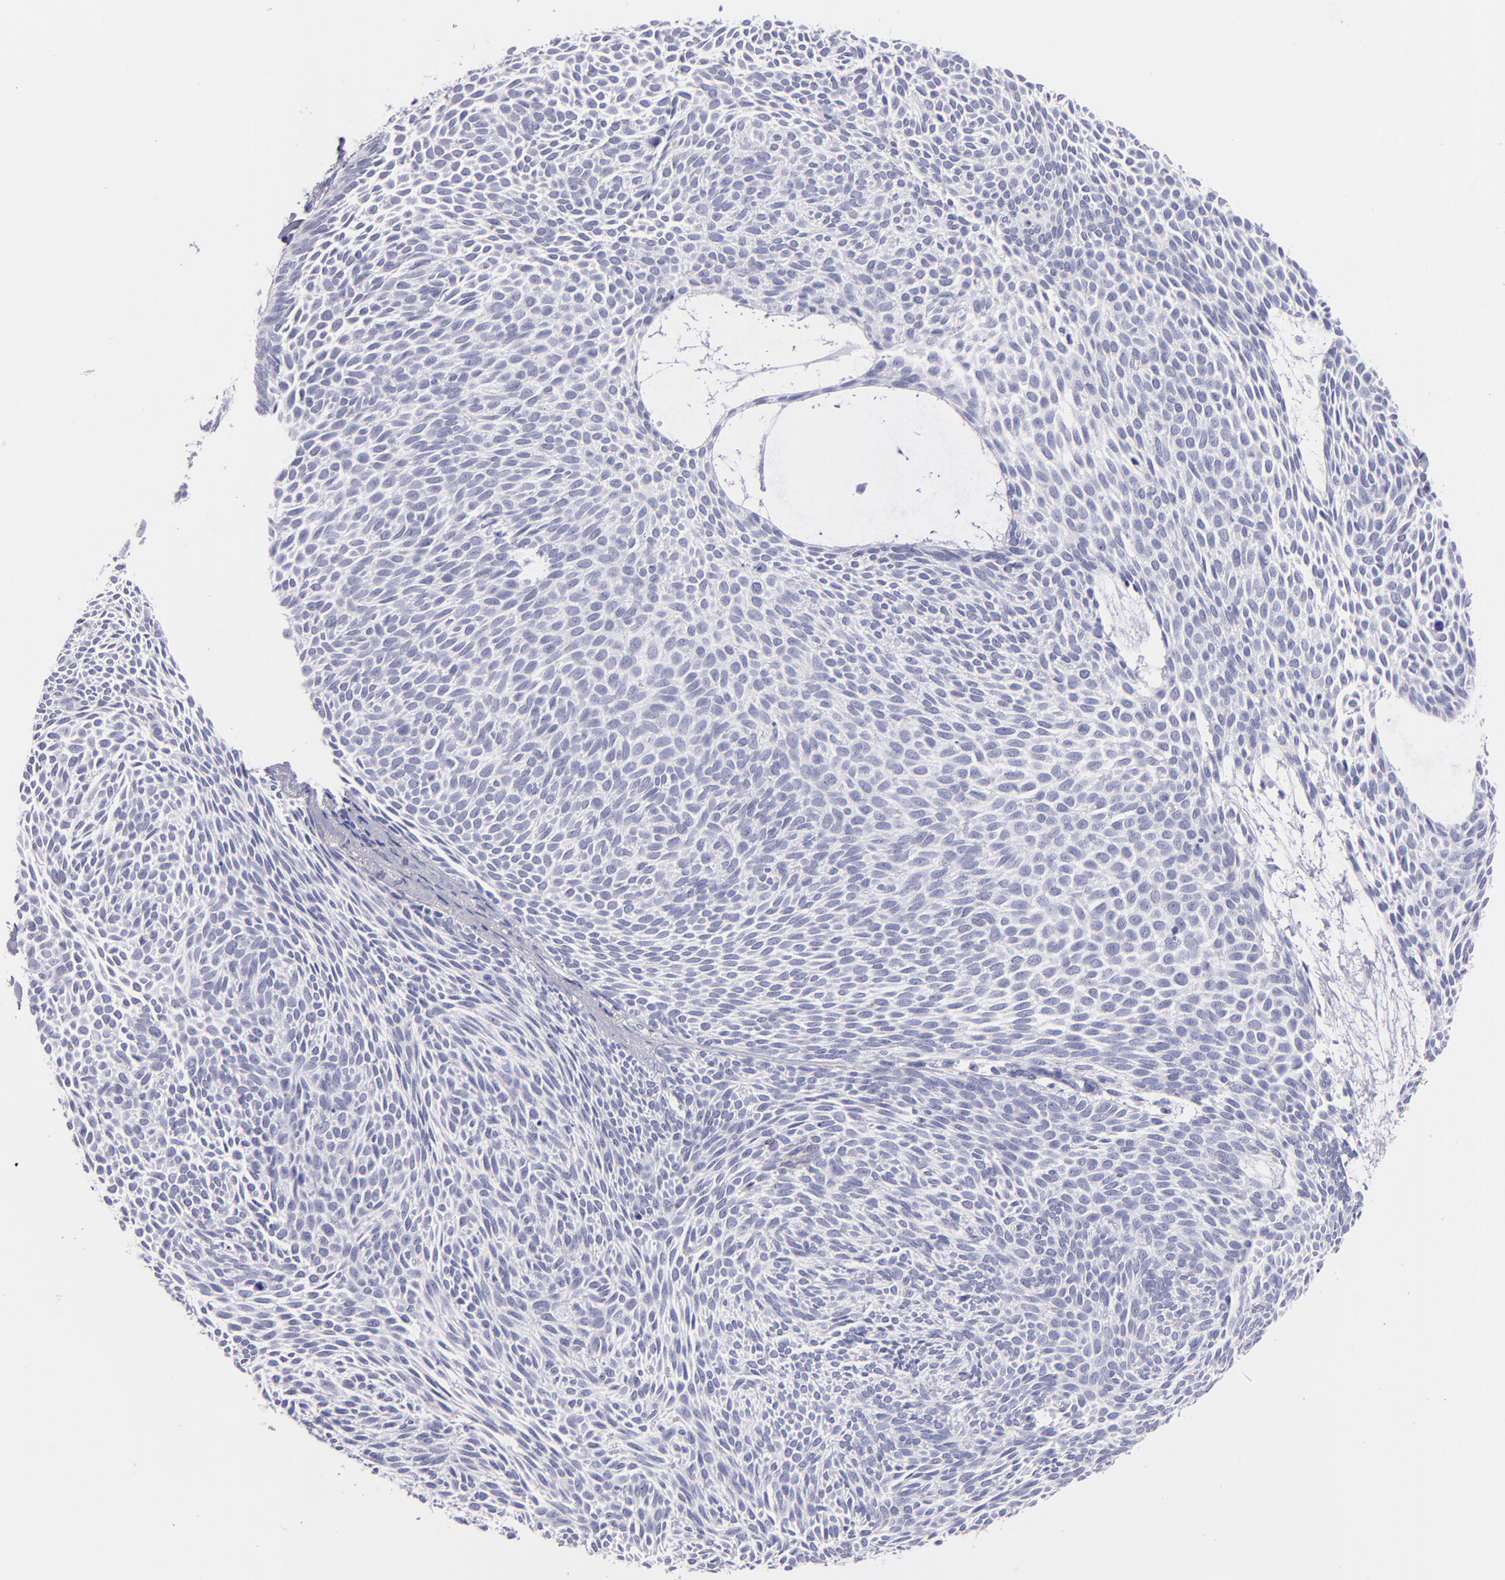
{"staining": {"intensity": "negative", "quantity": "none", "location": "none"}, "tissue": "skin cancer", "cell_type": "Tumor cells", "image_type": "cancer", "snomed": [{"axis": "morphology", "description": "Basal cell carcinoma"}, {"axis": "topography", "description": "Skin"}], "caption": "Tumor cells are negative for protein expression in human skin basal cell carcinoma. (DAB (3,3'-diaminobenzidine) immunohistochemistry with hematoxylin counter stain).", "gene": "PRF1", "patient": {"sex": "male", "age": 84}}